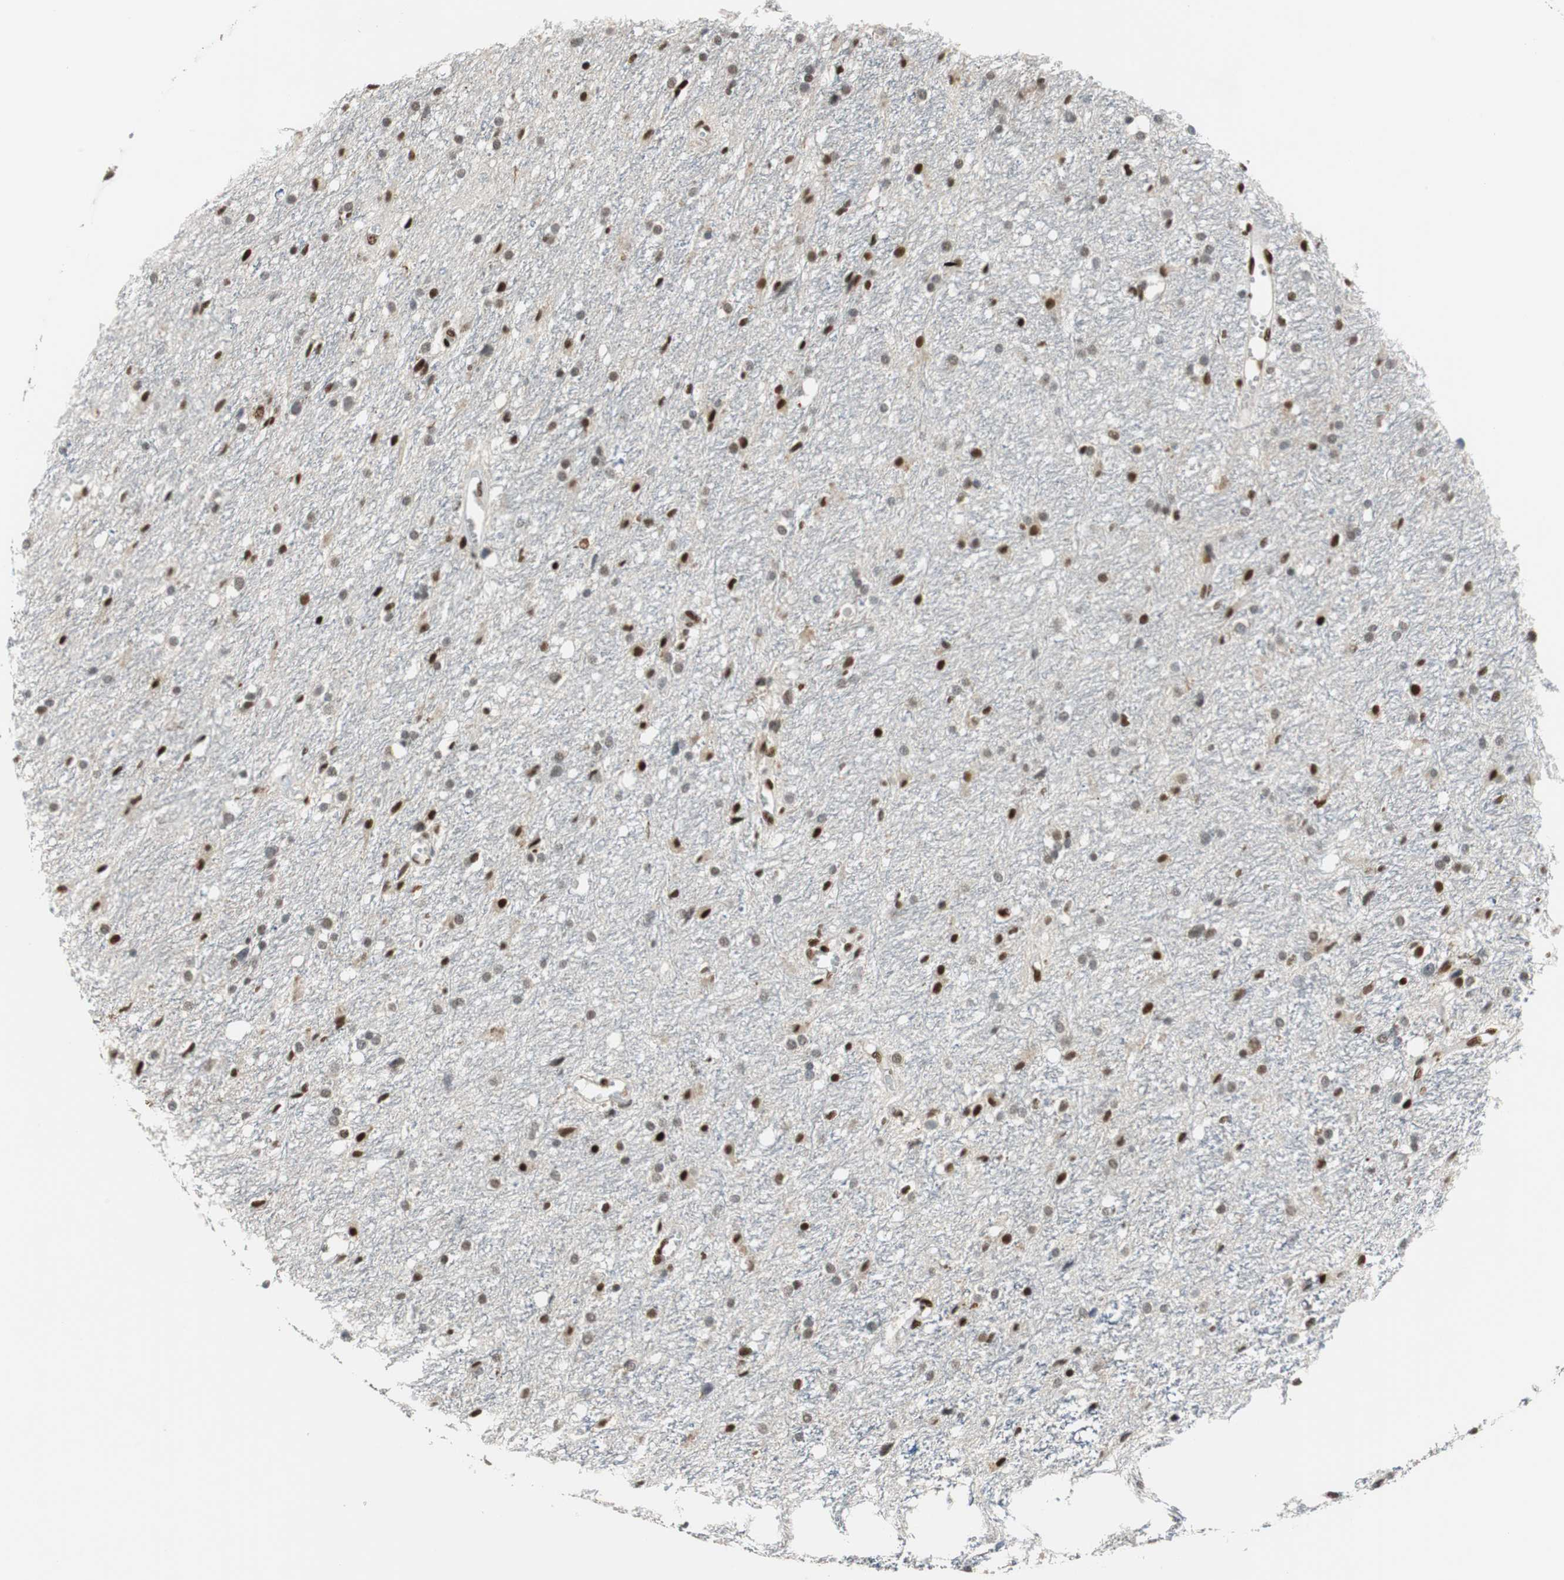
{"staining": {"intensity": "weak", "quantity": "25%-75%", "location": "cytoplasmic/membranous,nuclear"}, "tissue": "glioma", "cell_type": "Tumor cells", "image_type": "cancer", "snomed": [{"axis": "morphology", "description": "Glioma, malignant, High grade"}, {"axis": "topography", "description": "Brain"}], "caption": "An IHC photomicrograph of neoplastic tissue is shown. Protein staining in brown shows weak cytoplasmic/membranous and nuclear positivity in glioma within tumor cells. The staining was performed using DAB (3,3'-diaminobenzidine) to visualize the protein expression in brown, while the nuclei were stained in blue with hematoxylin (Magnification: 20x).", "gene": "HDAC1", "patient": {"sex": "female", "age": 59}}